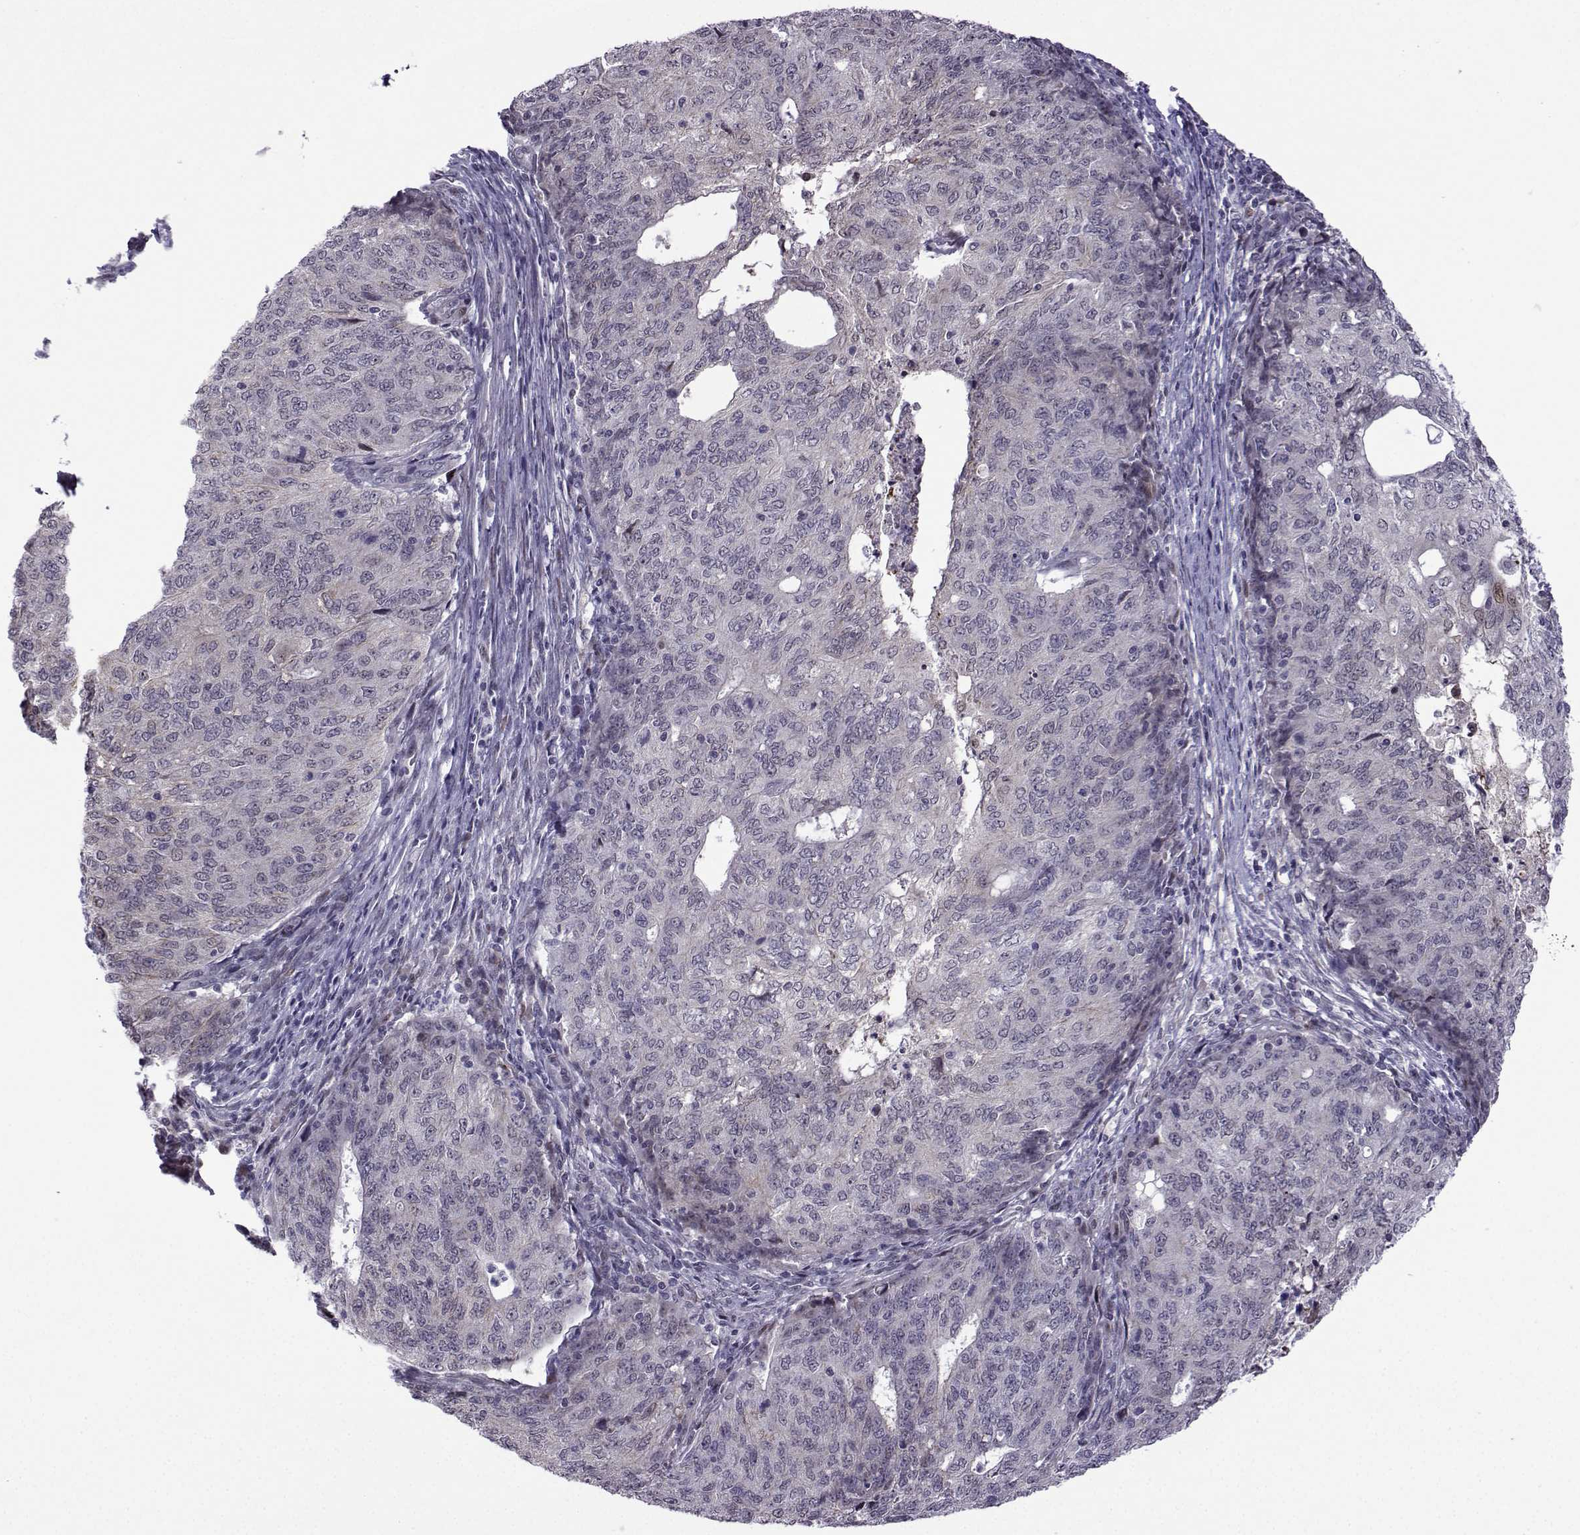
{"staining": {"intensity": "negative", "quantity": "none", "location": "none"}, "tissue": "endometrial cancer", "cell_type": "Tumor cells", "image_type": "cancer", "snomed": [{"axis": "morphology", "description": "Adenocarcinoma, NOS"}, {"axis": "topography", "description": "Endometrium"}], "caption": "This is an IHC image of endometrial cancer. There is no staining in tumor cells.", "gene": "FGF3", "patient": {"sex": "female", "age": 82}}